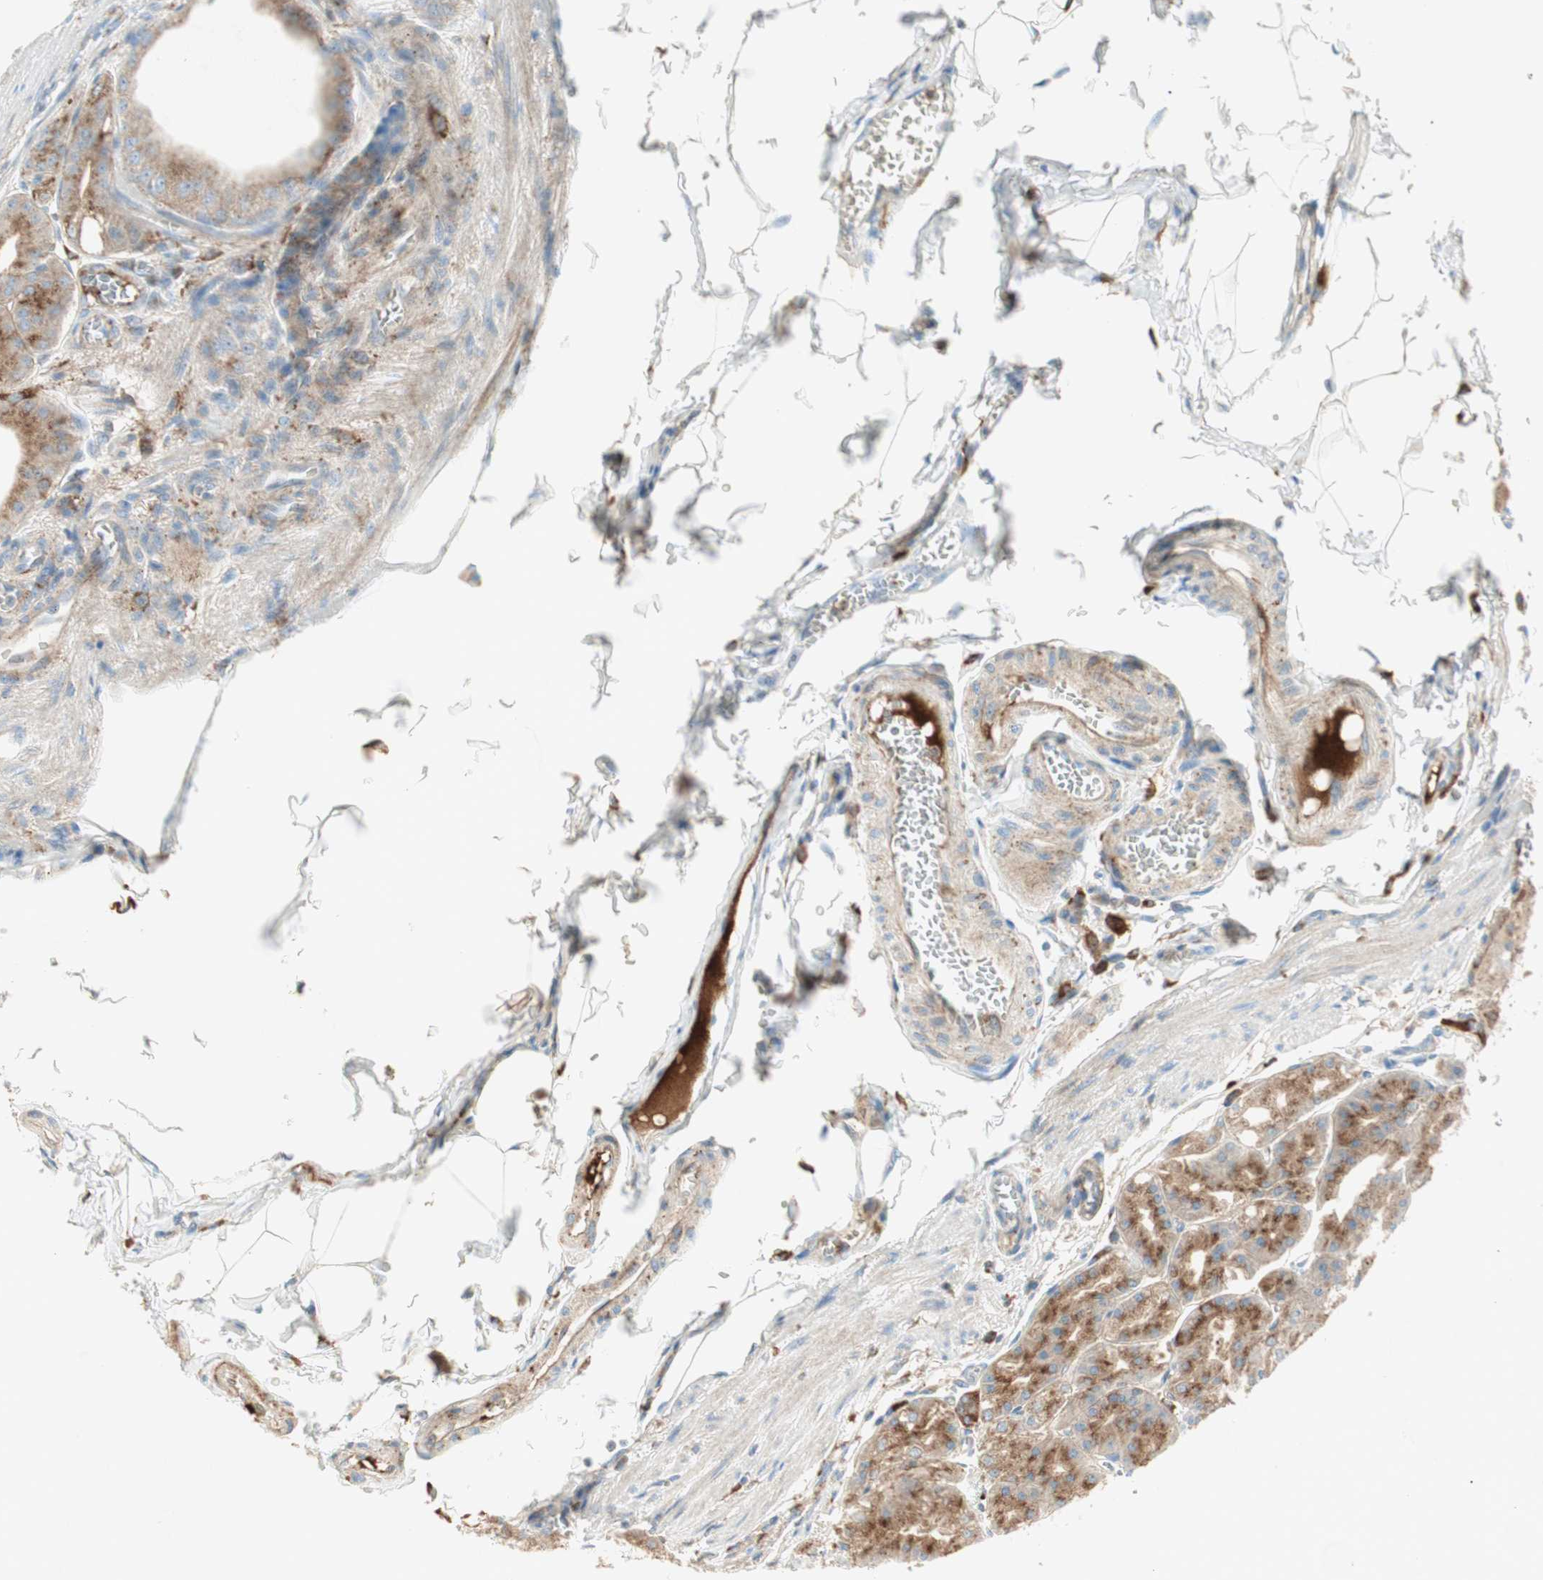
{"staining": {"intensity": "moderate", "quantity": ">75%", "location": "cytoplasmic/membranous"}, "tissue": "stomach", "cell_type": "Glandular cells", "image_type": "normal", "snomed": [{"axis": "morphology", "description": "Normal tissue, NOS"}, {"axis": "topography", "description": "Stomach, lower"}], "caption": "A brown stain shows moderate cytoplasmic/membranous expression of a protein in glandular cells of normal stomach.", "gene": "ATP6V1G1", "patient": {"sex": "male", "age": 71}}